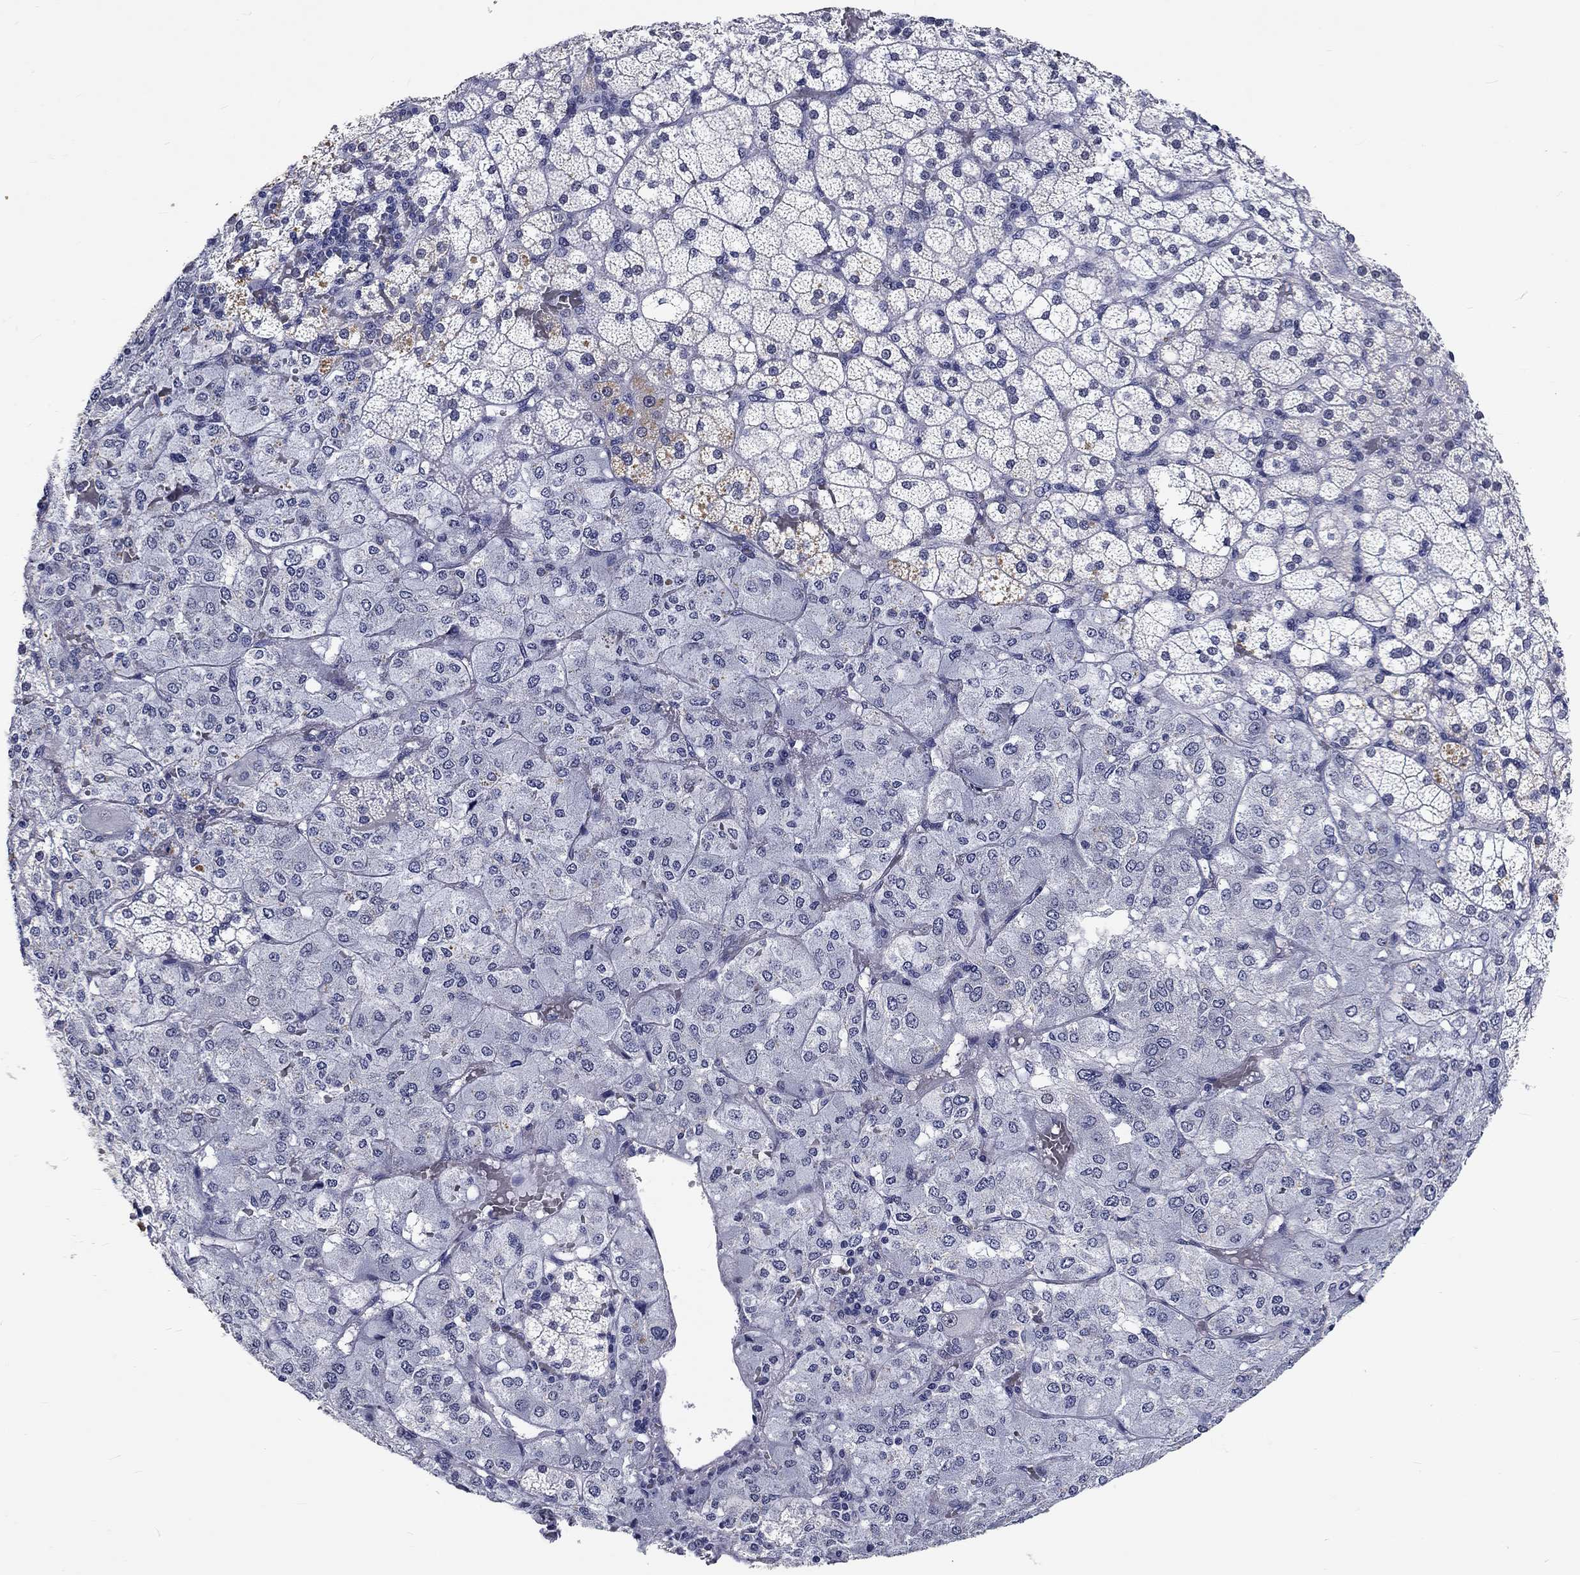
{"staining": {"intensity": "moderate", "quantity": "<25%", "location": "cytoplasmic/membranous"}, "tissue": "adrenal gland", "cell_type": "Glandular cells", "image_type": "normal", "snomed": [{"axis": "morphology", "description": "Normal tissue, NOS"}, {"axis": "topography", "description": "Adrenal gland"}], "caption": "A high-resolution image shows immunohistochemistry staining of benign adrenal gland, which exhibits moderate cytoplasmic/membranous staining in approximately <25% of glandular cells.", "gene": "GRIN1", "patient": {"sex": "male", "age": 53}}